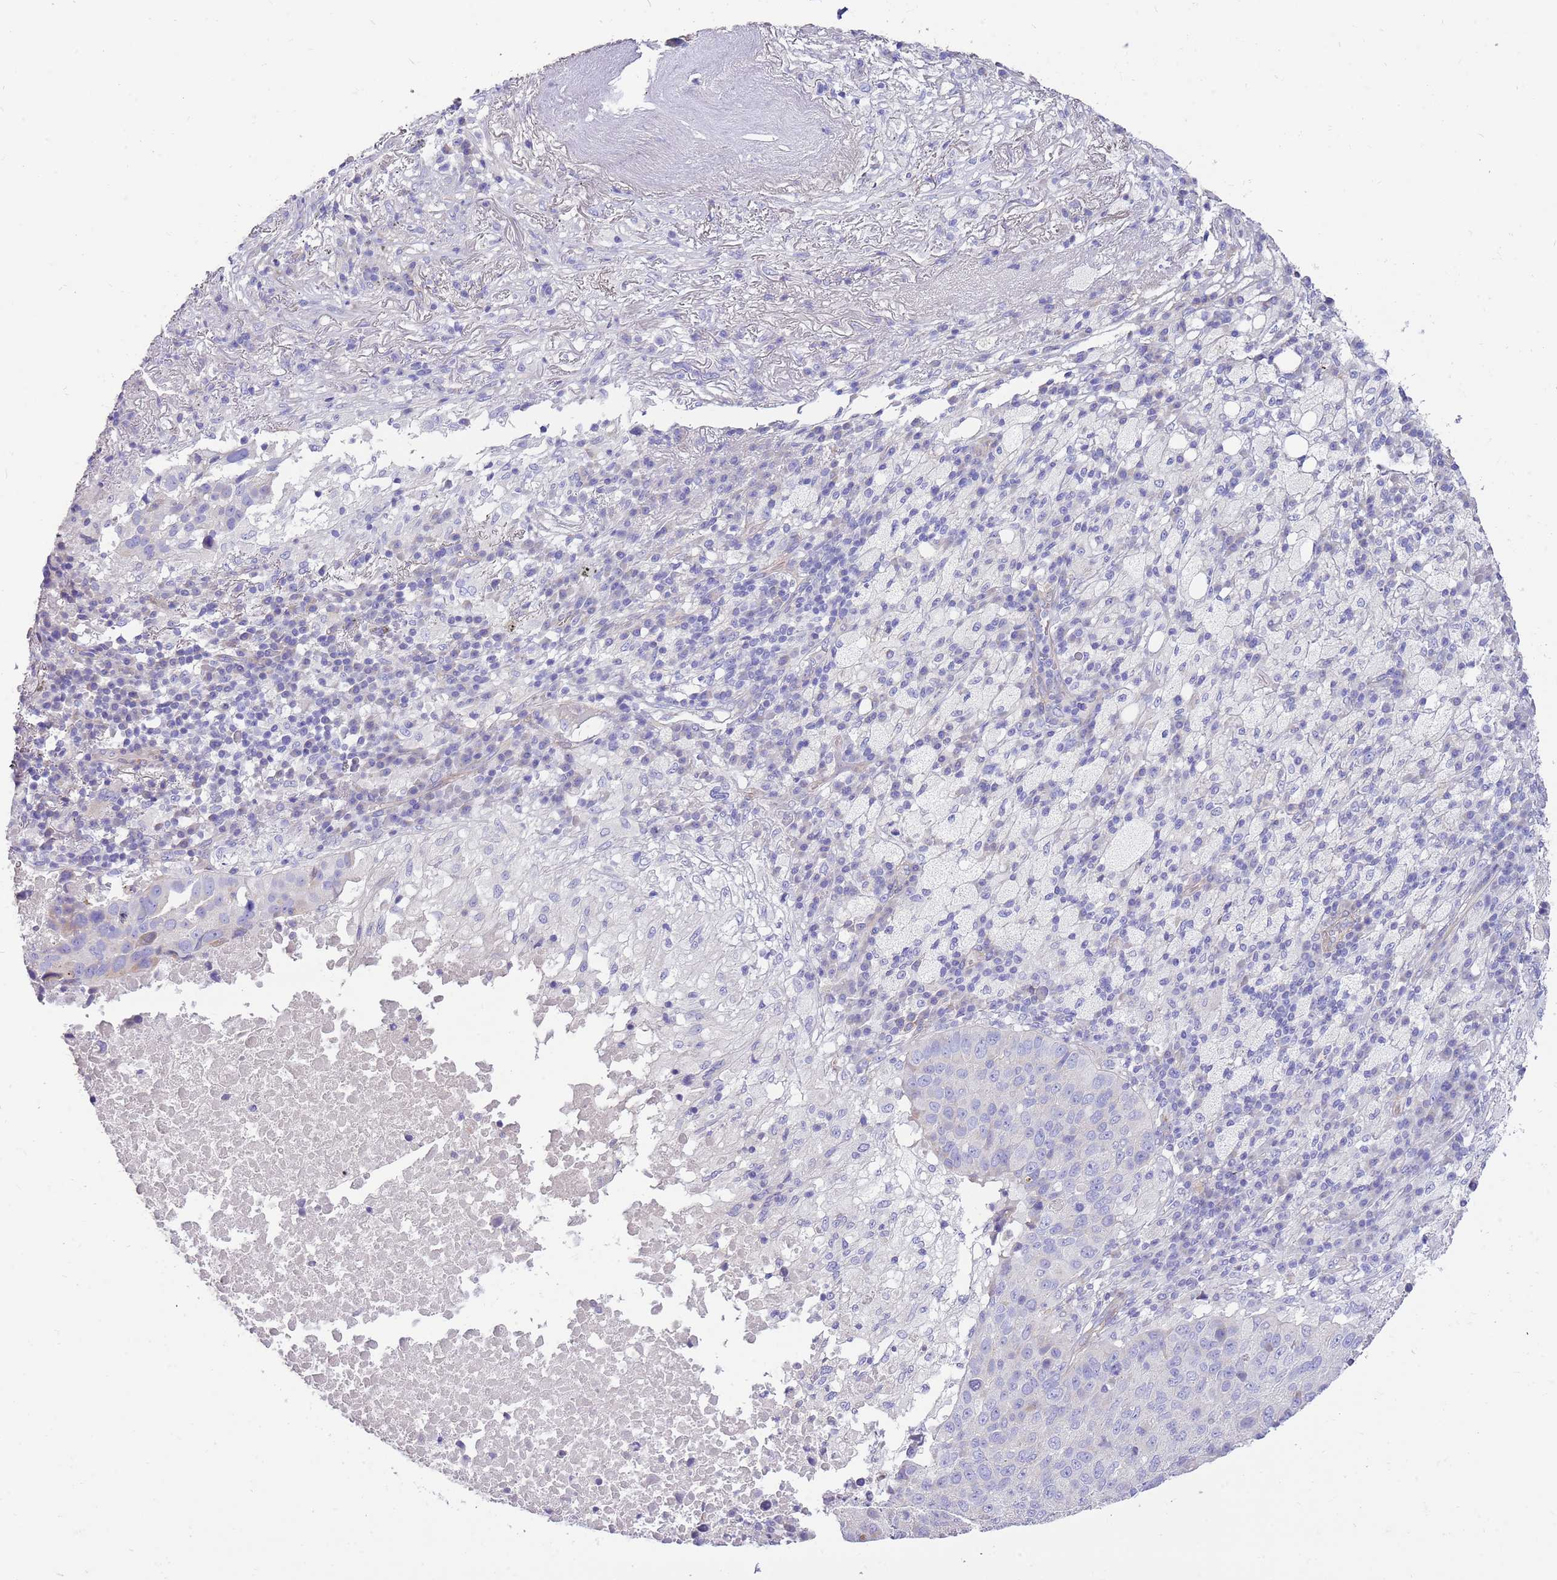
{"staining": {"intensity": "negative", "quantity": "none", "location": "none"}, "tissue": "lung cancer", "cell_type": "Tumor cells", "image_type": "cancer", "snomed": [{"axis": "morphology", "description": "Squamous cell carcinoma, NOS"}, {"axis": "topography", "description": "Lung"}], "caption": "Tumor cells show no significant protein expression in lung cancer.", "gene": "SERINC3", "patient": {"sex": "male", "age": 73}}